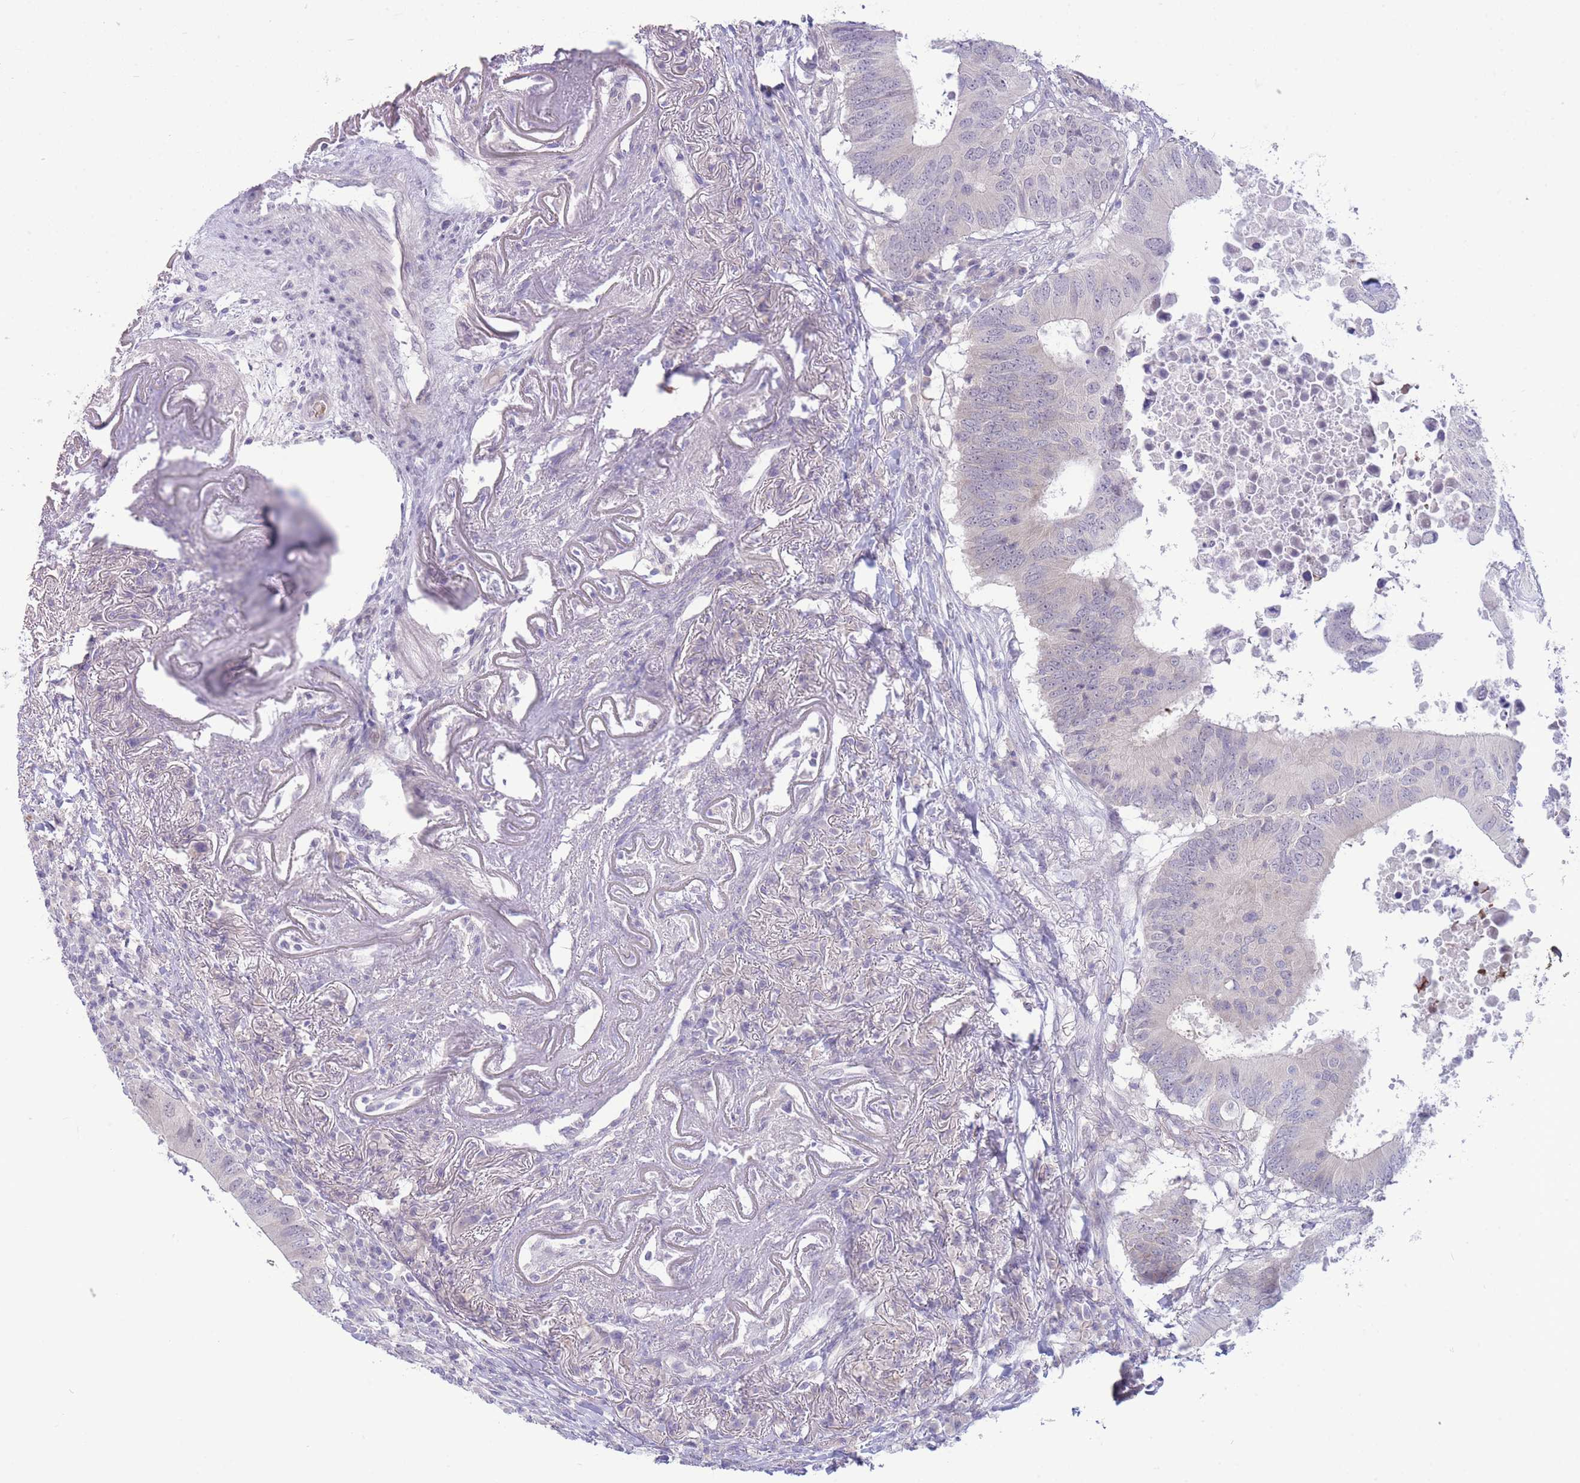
{"staining": {"intensity": "negative", "quantity": "none", "location": "none"}, "tissue": "colorectal cancer", "cell_type": "Tumor cells", "image_type": "cancer", "snomed": [{"axis": "morphology", "description": "Adenocarcinoma, NOS"}, {"axis": "topography", "description": "Colon"}], "caption": "Immunohistochemistry (IHC) histopathology image of colorectal adenocarcinoma stained for a protein (brown), which demonstrates no staining in tumor cells.", "gene": "FBXO46", "patient": {"sex": "male", "age": 71}}